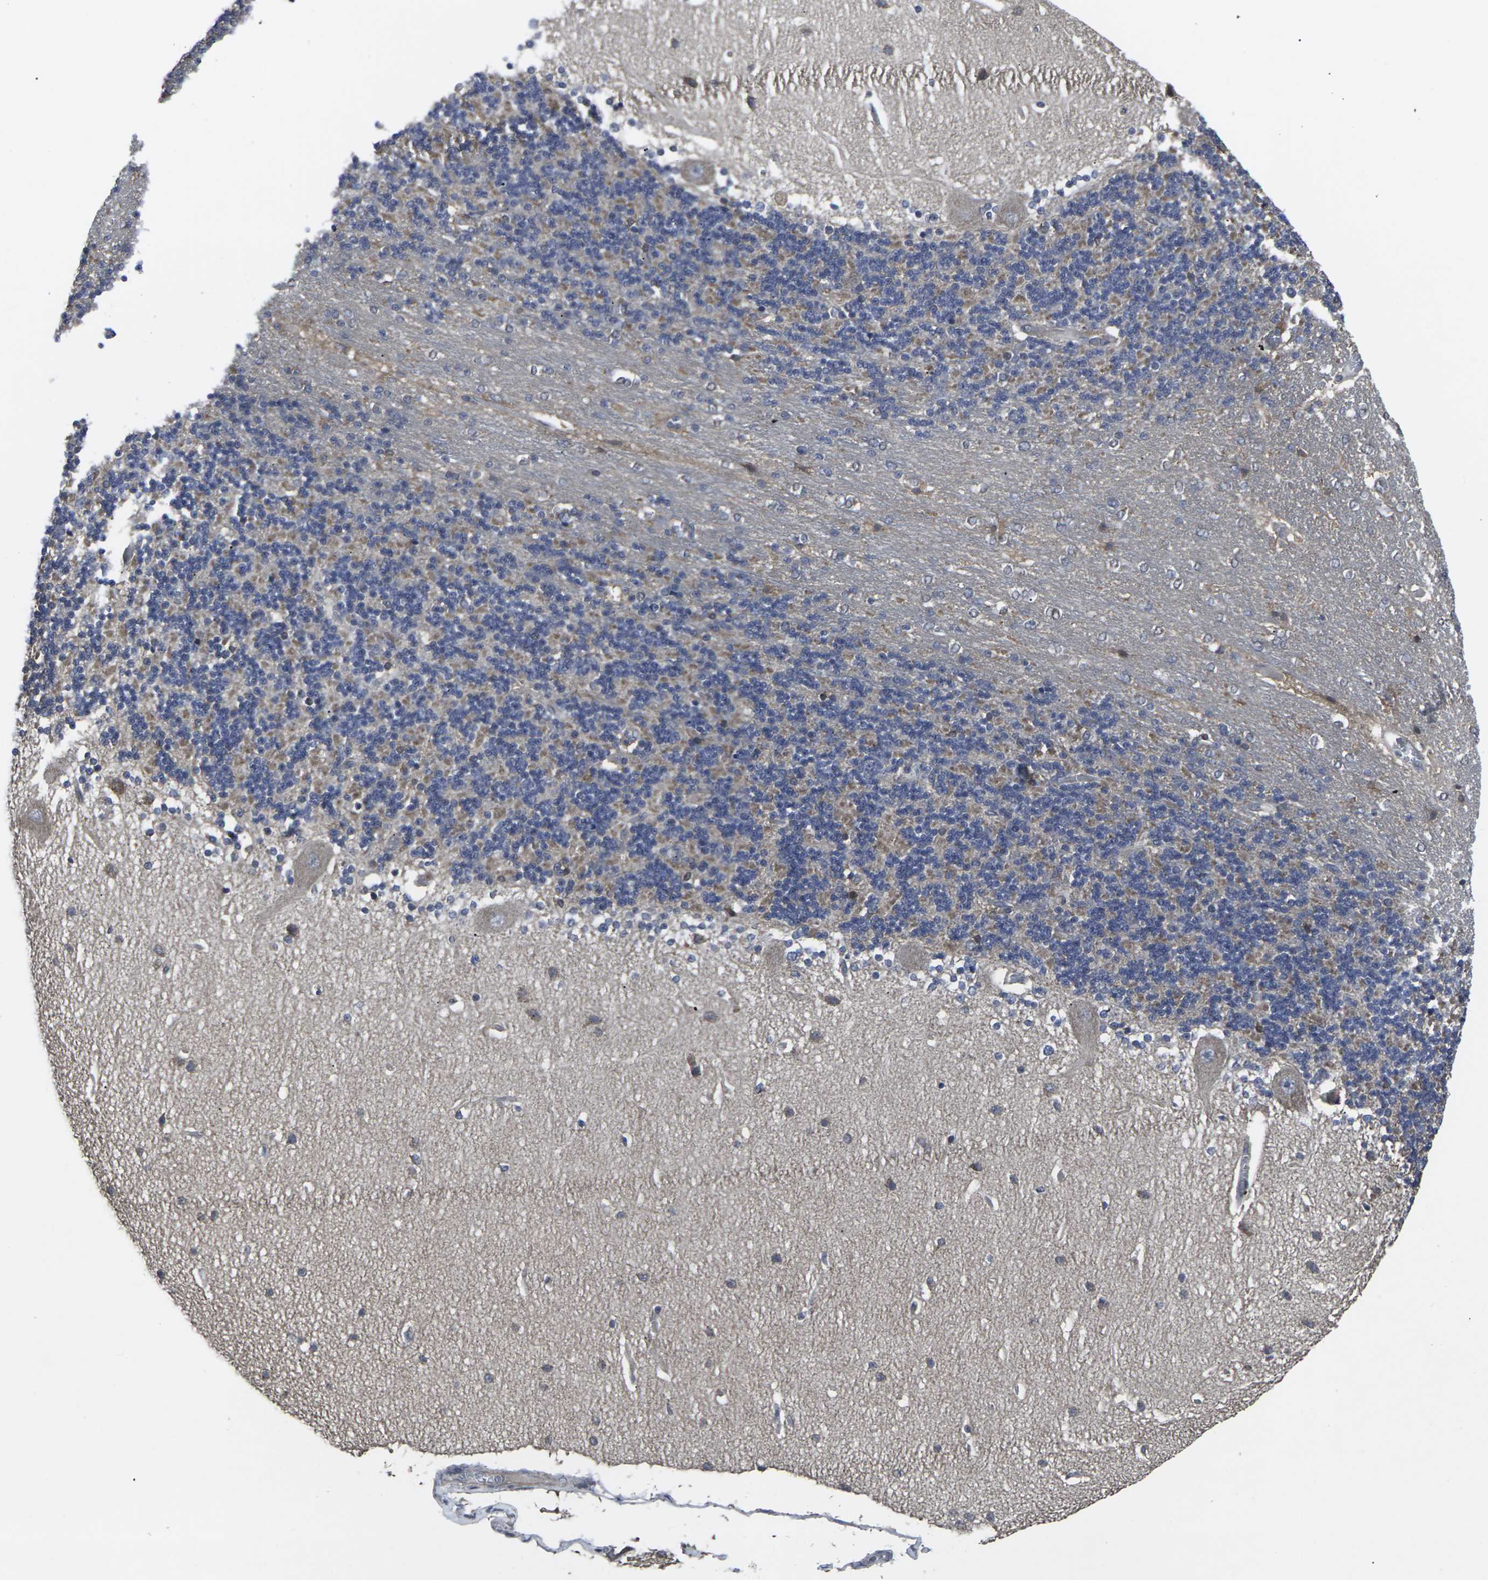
{"staining": {"intensity": "moderate", "quantity": "25%-75%", "location": "cytoplasmic/membranous"}, "tissue": "cerebellum", "cell_type": "Cells in granular layer", "image_type": "normal", "snomed": [{"axis": "morphology", "description": "Normal tissue, NOS"}, {"axis": "topography", "description": "Cerebellum"}], "caption": "High-magnification brightfield microscopy of normal cerebellum stained with DAB (3,3'-diaminobenzidine) (brown) and counterstained with hematoxylin (blue). cells in granular layer exhibit moderate cytoplasmic/membranous positivity is identified in approximately25%-75% of cells. The staining is performed using DAB brown chromogen to label protein expression. The nuclei are counter-stained blue using hematoxylin.", "gene": "MAPKAPK2", "patient": {"sex": "female", "age": 54}}